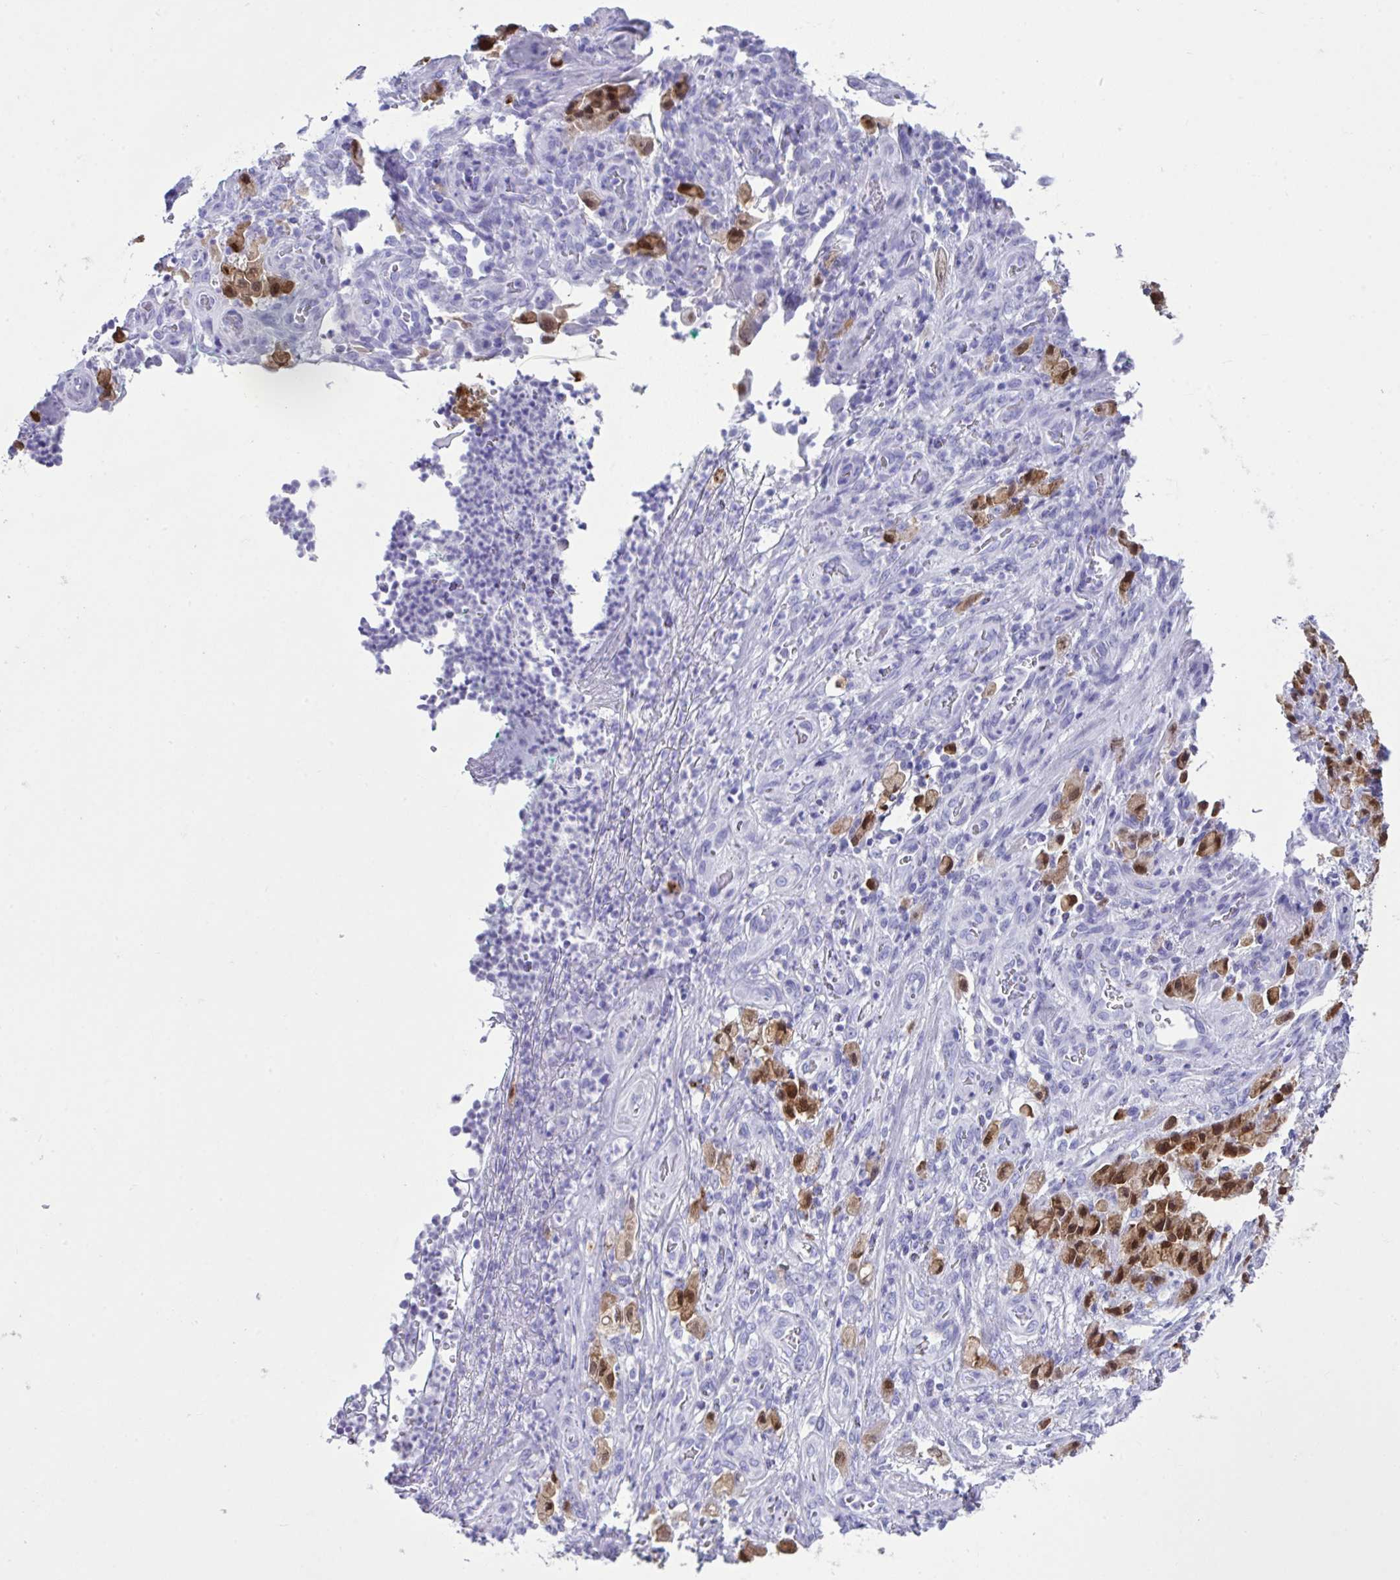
{"staining": {"intensity": "moderate", "quantity": ">75%", "location": "cytoplasmic/membranous,nuclear"}, "tissue": "stomach cancer", "cell_type": "Tumor cells", "image_type": "cancer", "snomed": [{"axis": "morphology", "description": "Adenocarcinoma, NOS"}, {"axis": "topography", "description": "Stomach"}], "caption": "Brown immunohistochemical staining in stomach cancer (adenocarcinoma) shows moderate cytoplasmic/membranous and nuclear positivity in about >75% of tumor cells.", "gene": "LGALS4", "patient": {"sex": "male", "age": 77}}